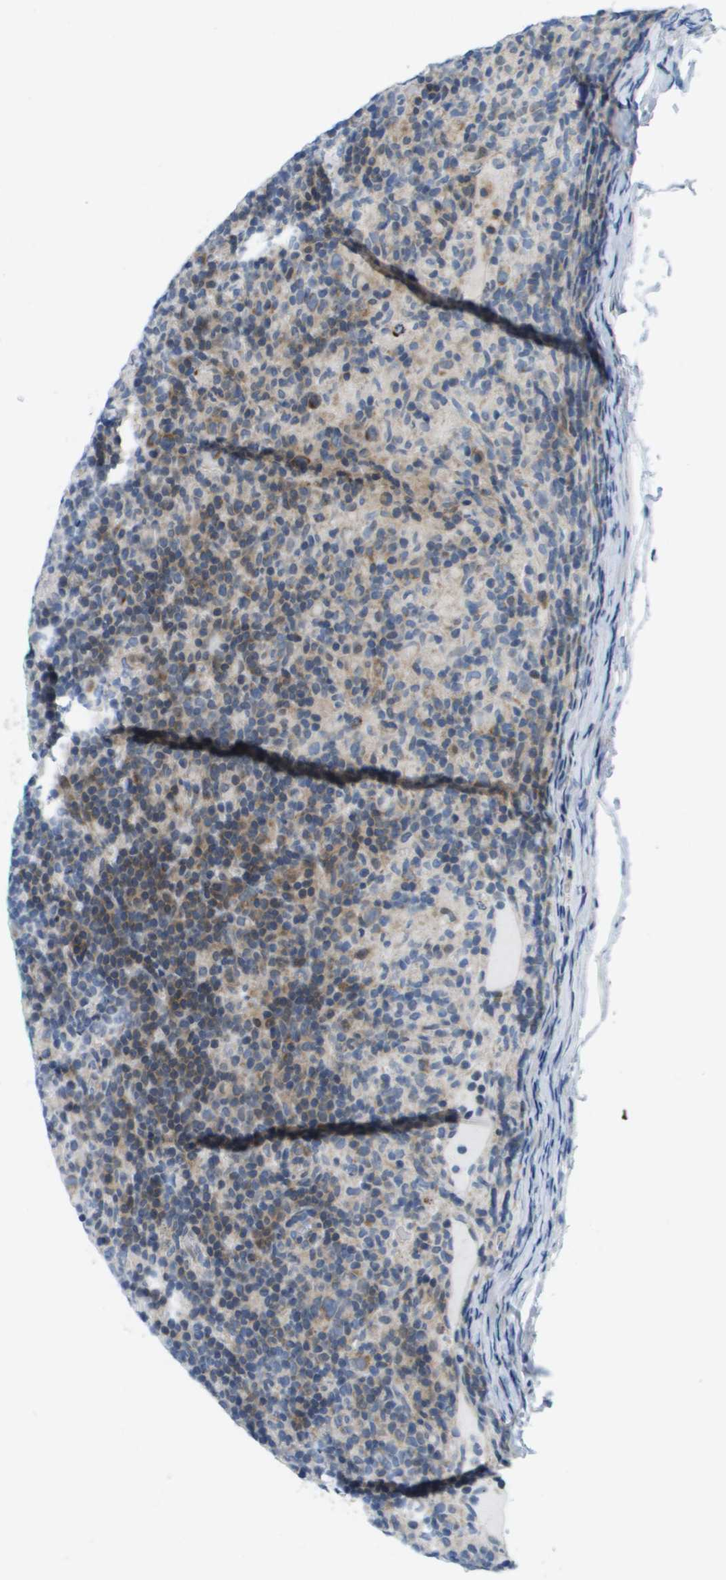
{"staining": {"intensity": "moderate", "quantity": "<25%", "location": "cytoplasmic/membranous"}, "tissue": "lymphoma", "cell_type": "Tumor cells", "image_type": "cancer", "snomed": [{"axis": "morphology", "description": "Hodgkin's disease, NOS"}, {"axis": "topography", "description": "Lymph node"}], "caption": "Protein expression analysis of lymphoma demonstrates moderate cytoplasmic/membranous staining in about <25% of tumor cells.", "gene": "KRT23", "patient": {"sex": "male", "age": 70}}